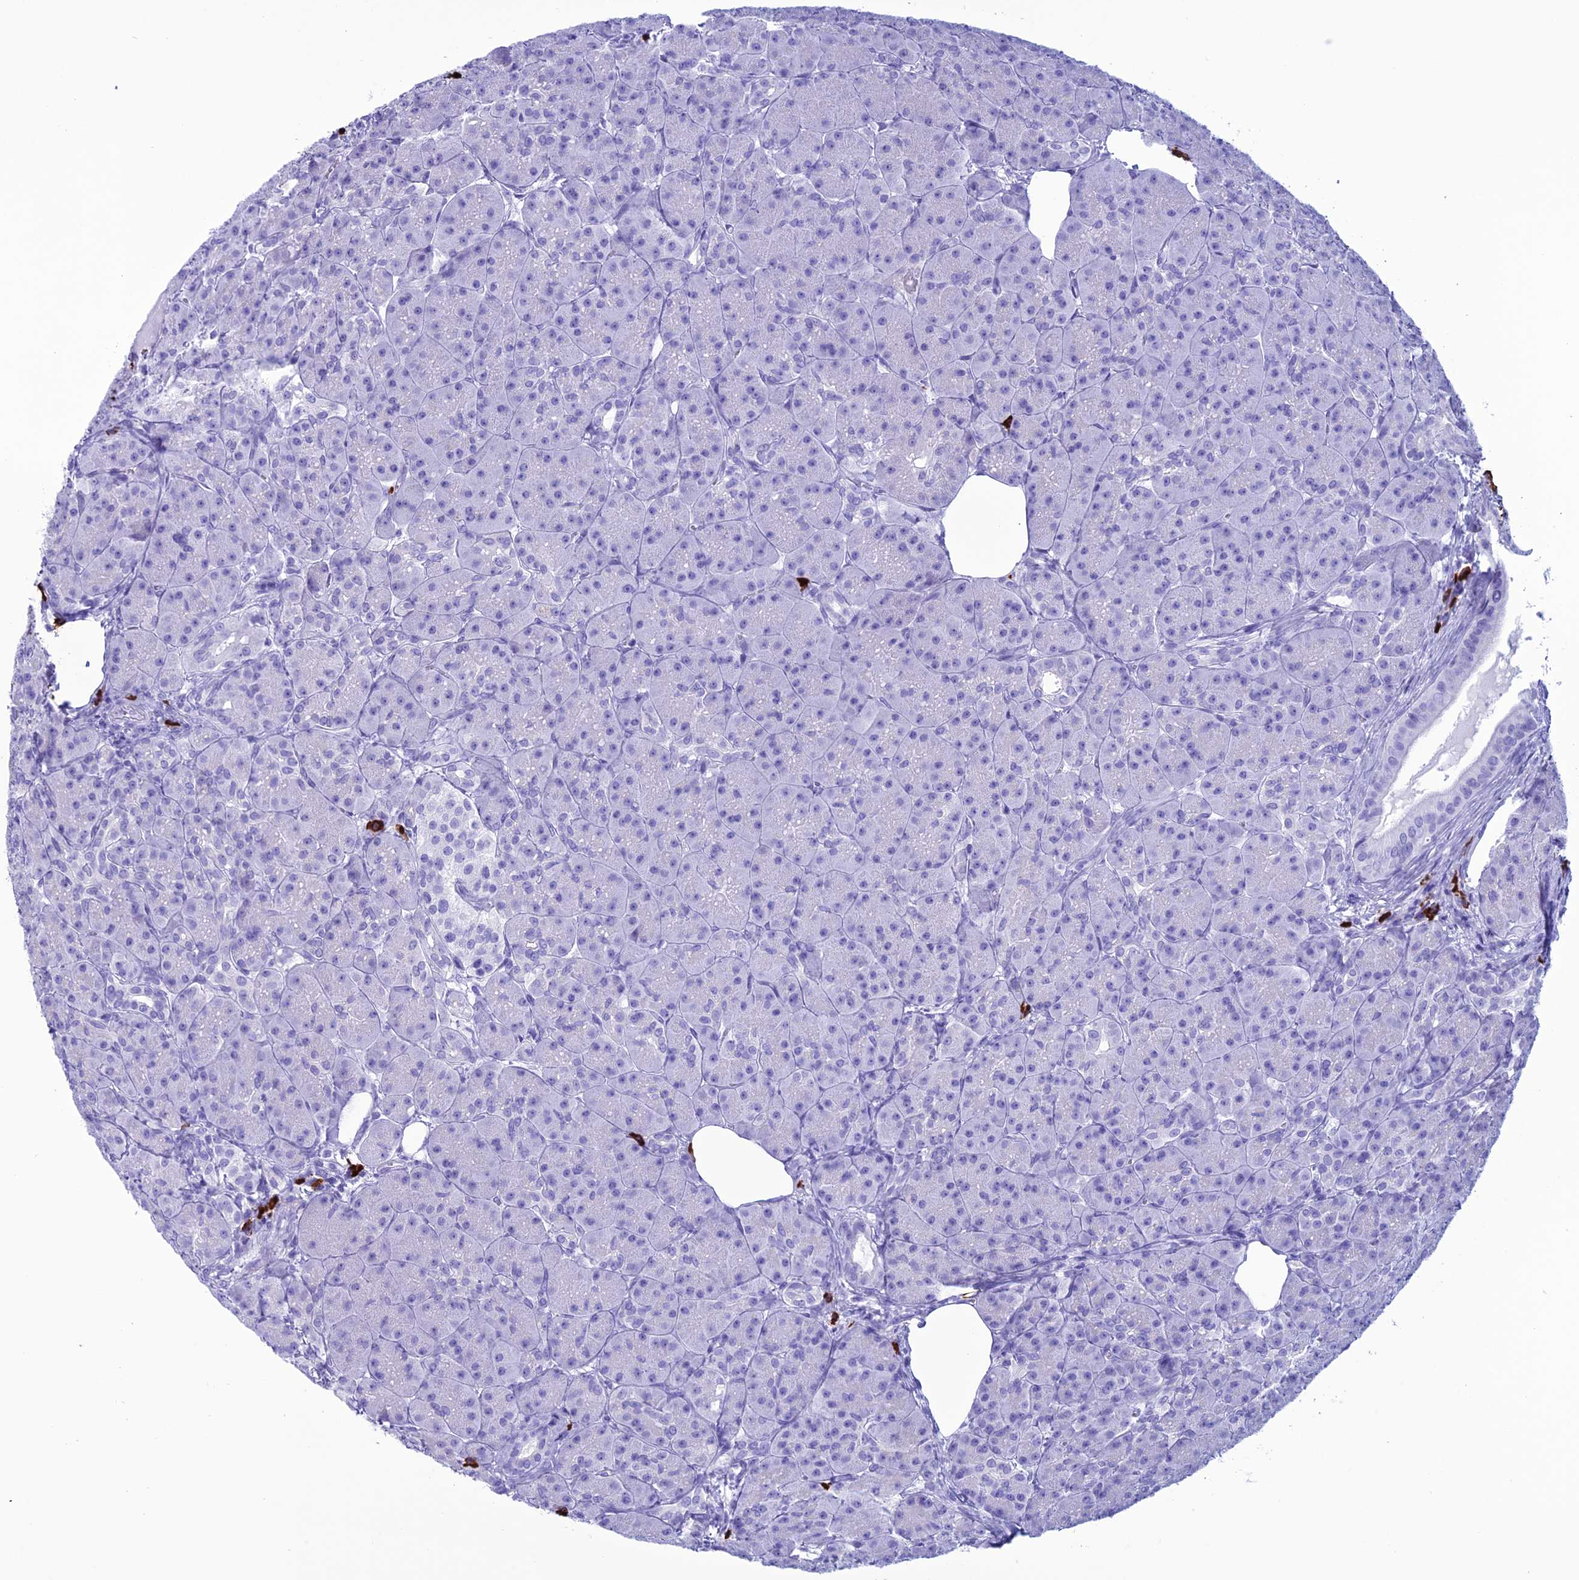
{"staining": {"intensity": "negative", "quantity": "none", "location": "none"}, "tissue": "pancreas", "cell_type": "Exocrine glandular cells", "image_type": "normal", "snomed": [{"axis": "morphology", "description": "Normal tissue, NOS"}, {"axis": "topography", "description": "Pancreas"}], "caption": "High magnification brightfield microscopy of normal pancreas stained with DAB (3,3'-diaminobenzidine) (brown) and counterstained with hematoxylin (blue): exocrine glandular cells show no significant staining.", "gene": "MZB1", "patient": {"sex": "male", "age": 63}}